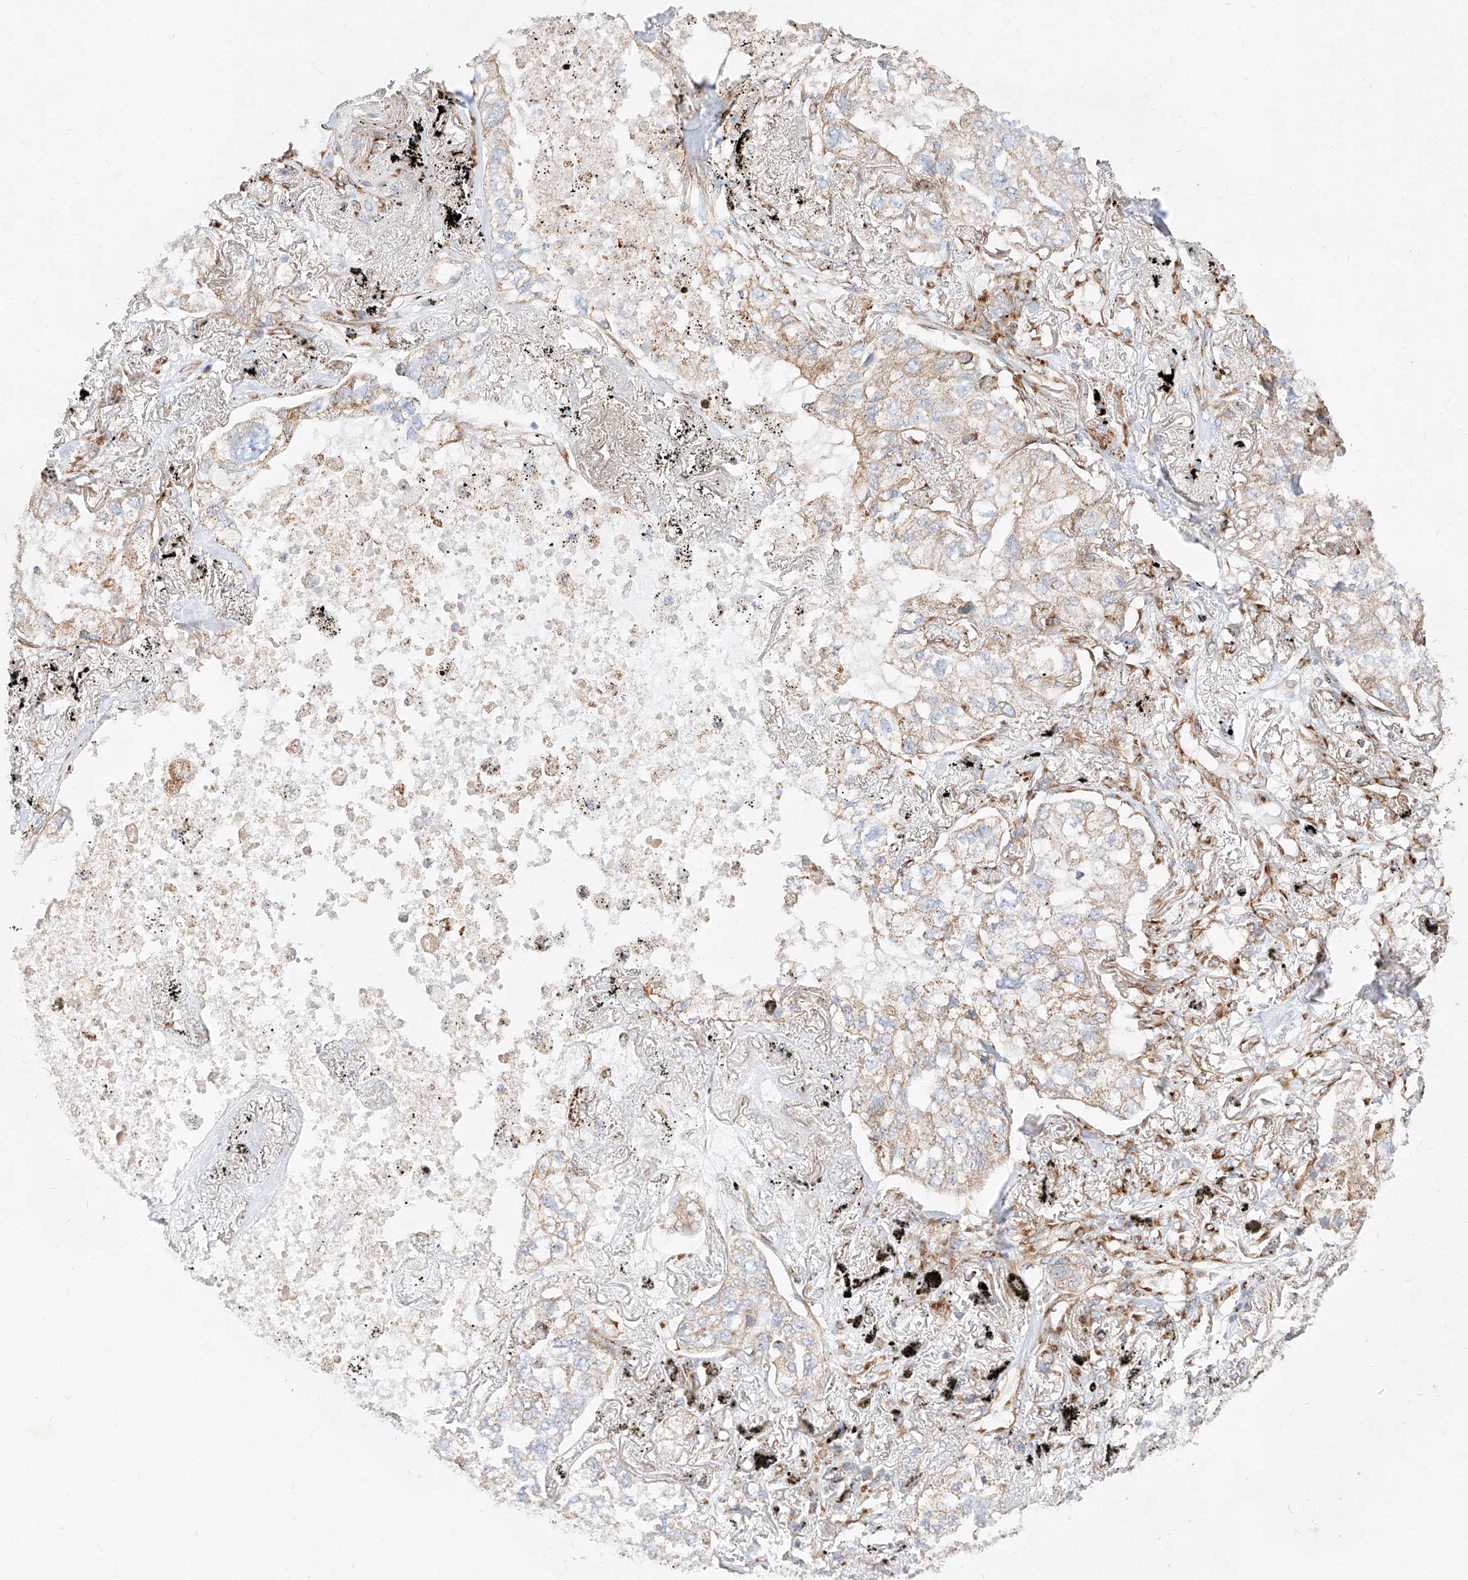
{"staining": {"intensity": "moderate", "quantity": "<25%", "location": "cytoplasmic/membranous"}, "tissue": "lung cancer", "cell_type": "Tumor cells", "image_type": "cancer", "snomed": [{"axis": "morphology", "description": "Adenocarcinoma, NOS"}, {"axis": "topography", "description": "Lung"}], "caption": "An image of adenocarcinoma (lung) stained for a protein reveals moderate cytoplasmic/membranous brown staining in tumor cells. (Brightfield microscopy of DAB IHC at high magnification).", "gene": "CSGALNACT2", "patient": {"sex": "male", "age": 65}}